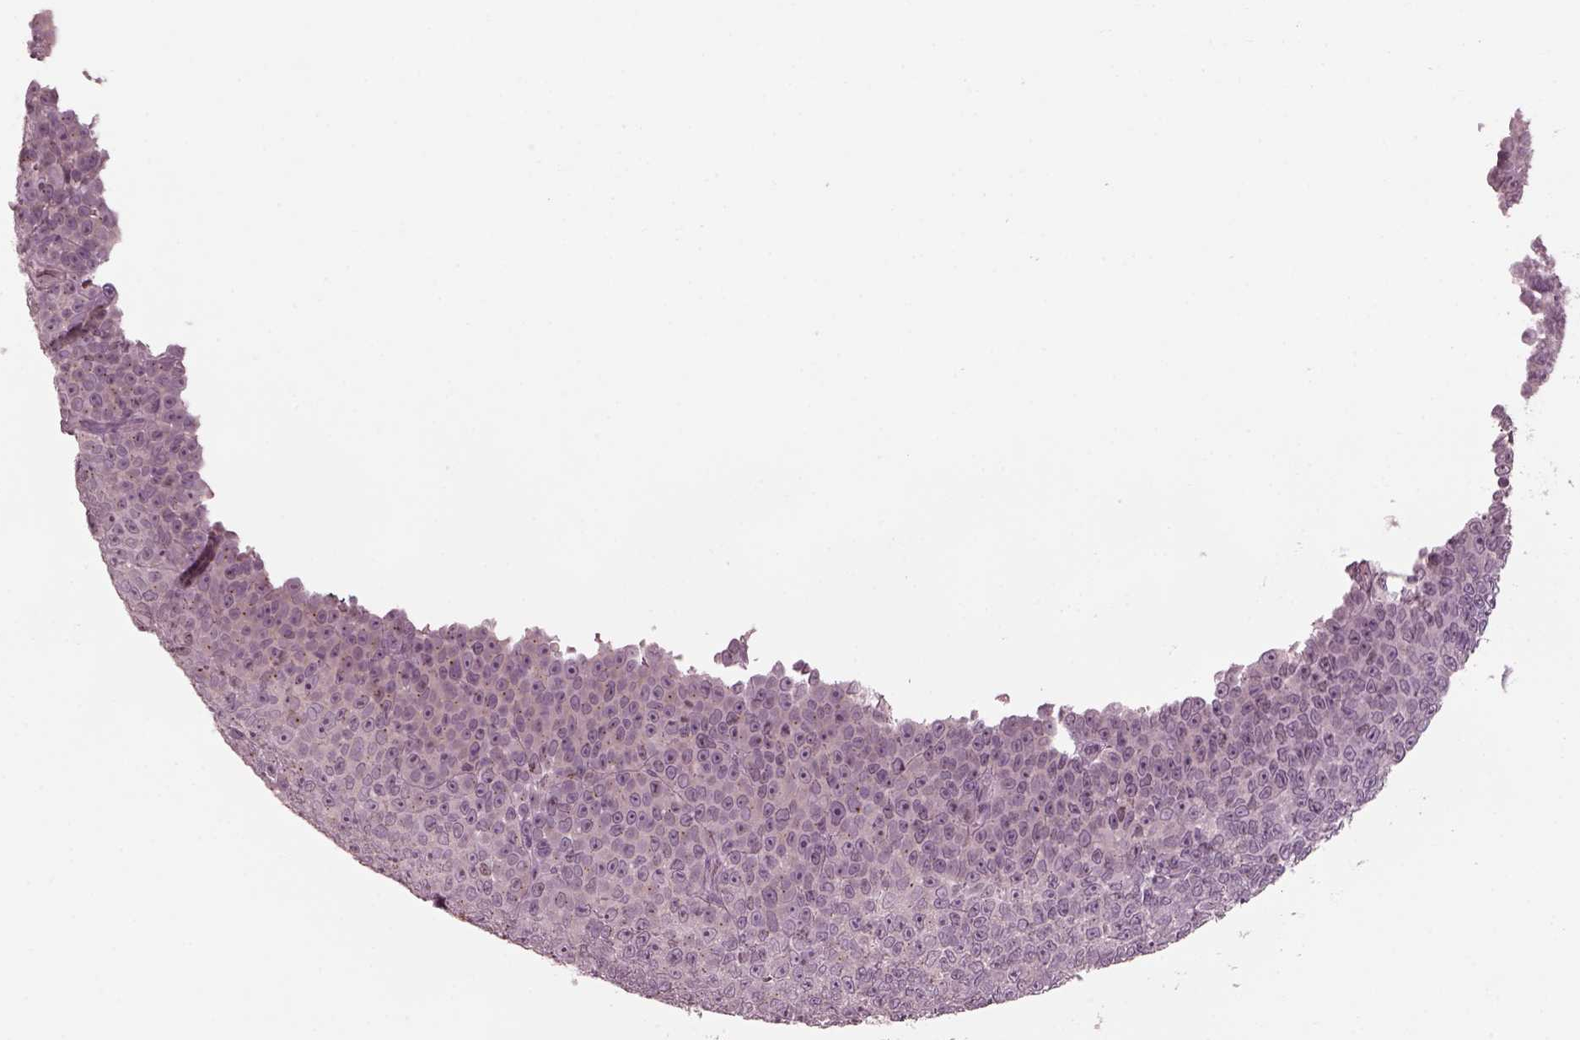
{"staining": {"intensity": "negative", "quantity": "none", "location": "none"}, "tissue": "melanoma", "cell_type": "Tumor cells", "image_type": "cancer", "snomed": [{"axis": "morphology", "description": "Malignant melanoma, NOS"}, {"axis": "topography", "description": "Skin"}], "caption": "Immunohistochemical staining of melanoma demonstrates no significant expression in tumor cells. (DAB immunohistochemistry, high magnification).", "gene": "SAXO1", "patient": {"sex": "female", "age": 95}}